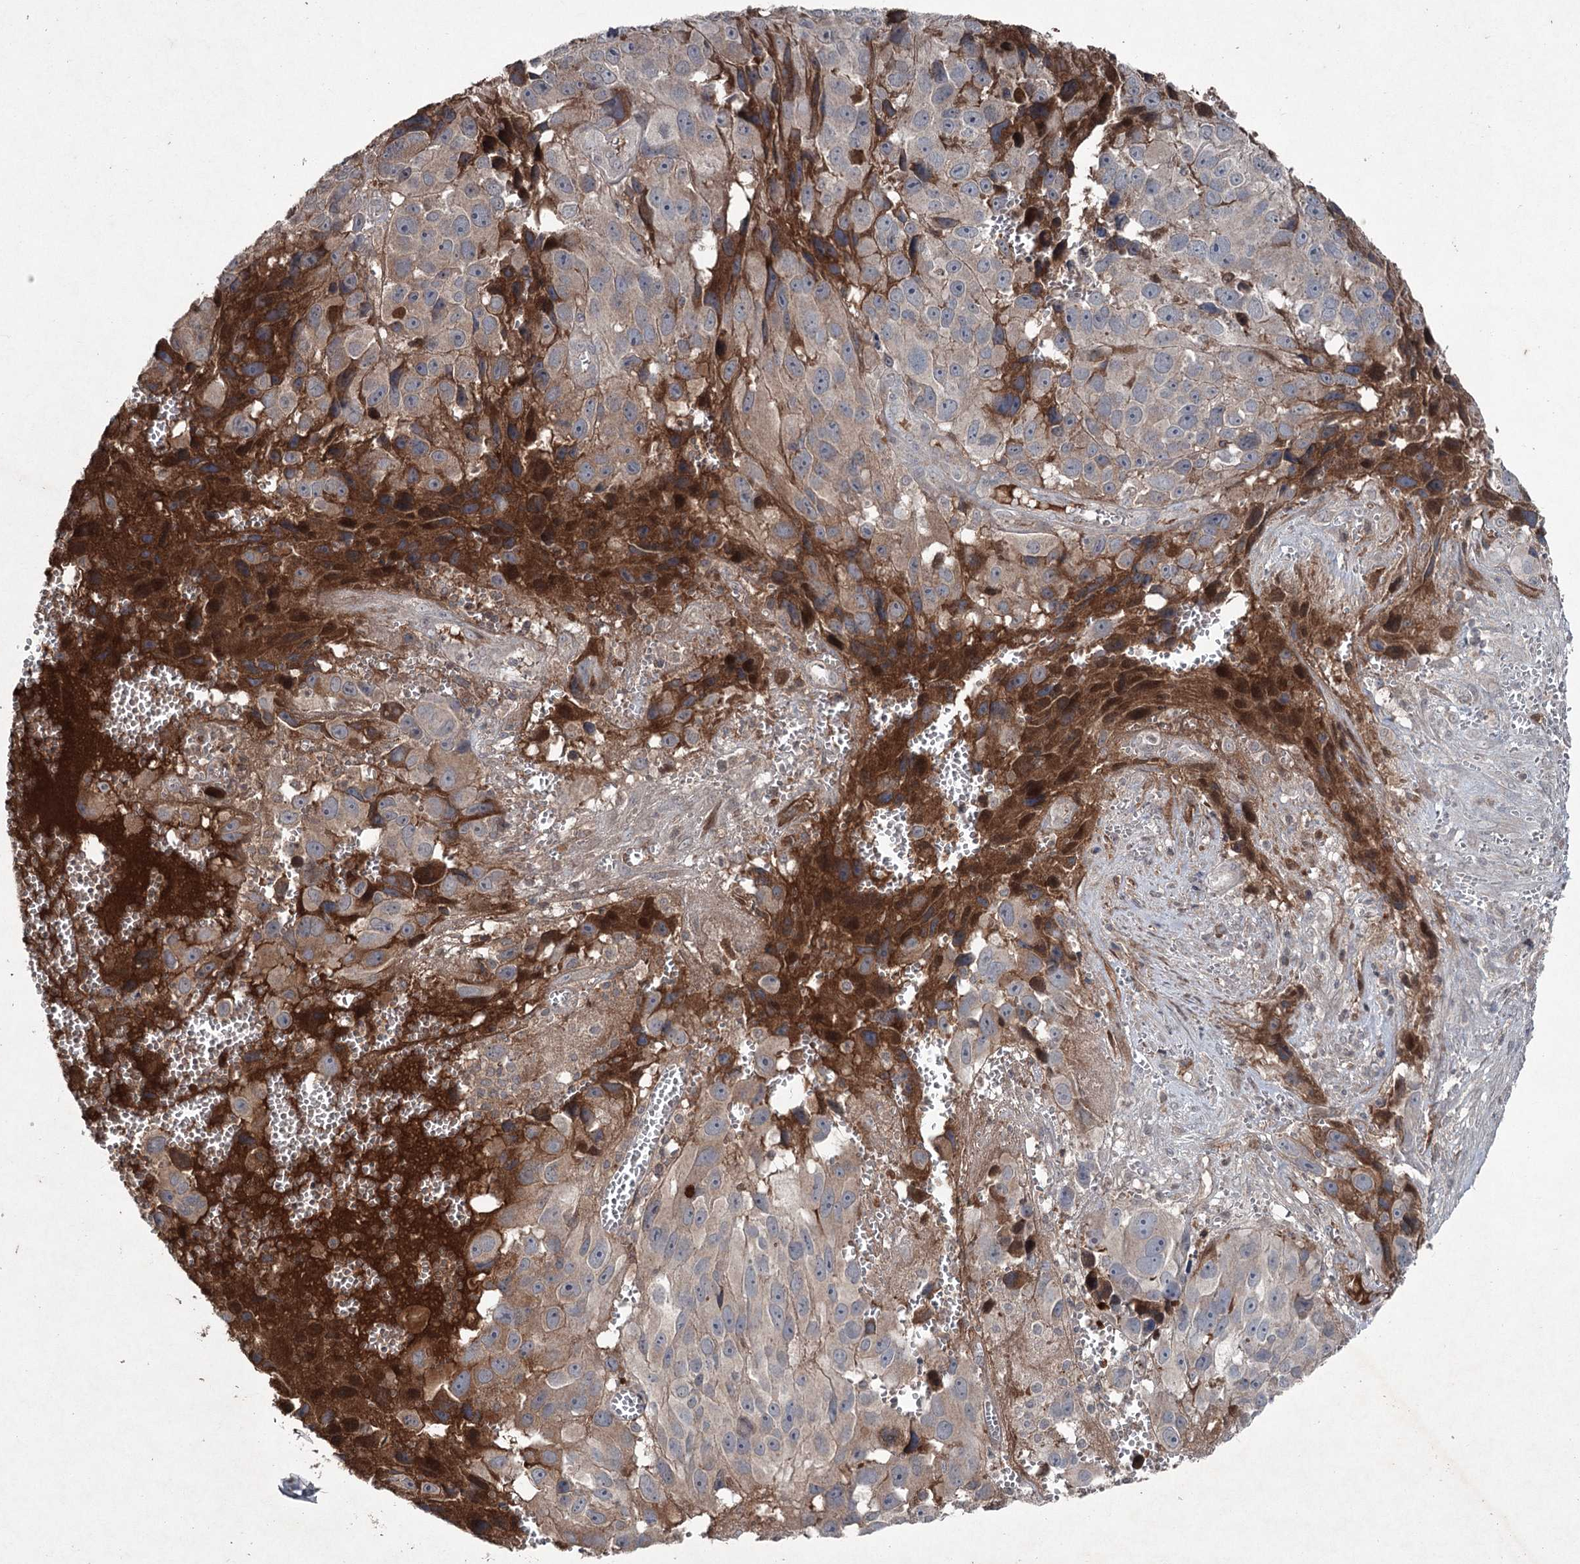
{"staining": {"intensity": "negative", "quantity": "none", "location": "none"}, "tissue": "melanoma", "cell_type": "Tumor cells", "image_type": "cancer", "snomed": [{"axis": "morphology", "description": "Malignant melanoma, NOS"}, {"axis": "topography", "description": "Skin"}], "caption": "Malignant melanoma was stained to show a protein in brown. There is no significant staining in tumor cells.", "gene": "PGLYRP2", "patient": {"sex": "male", "age": 84}}